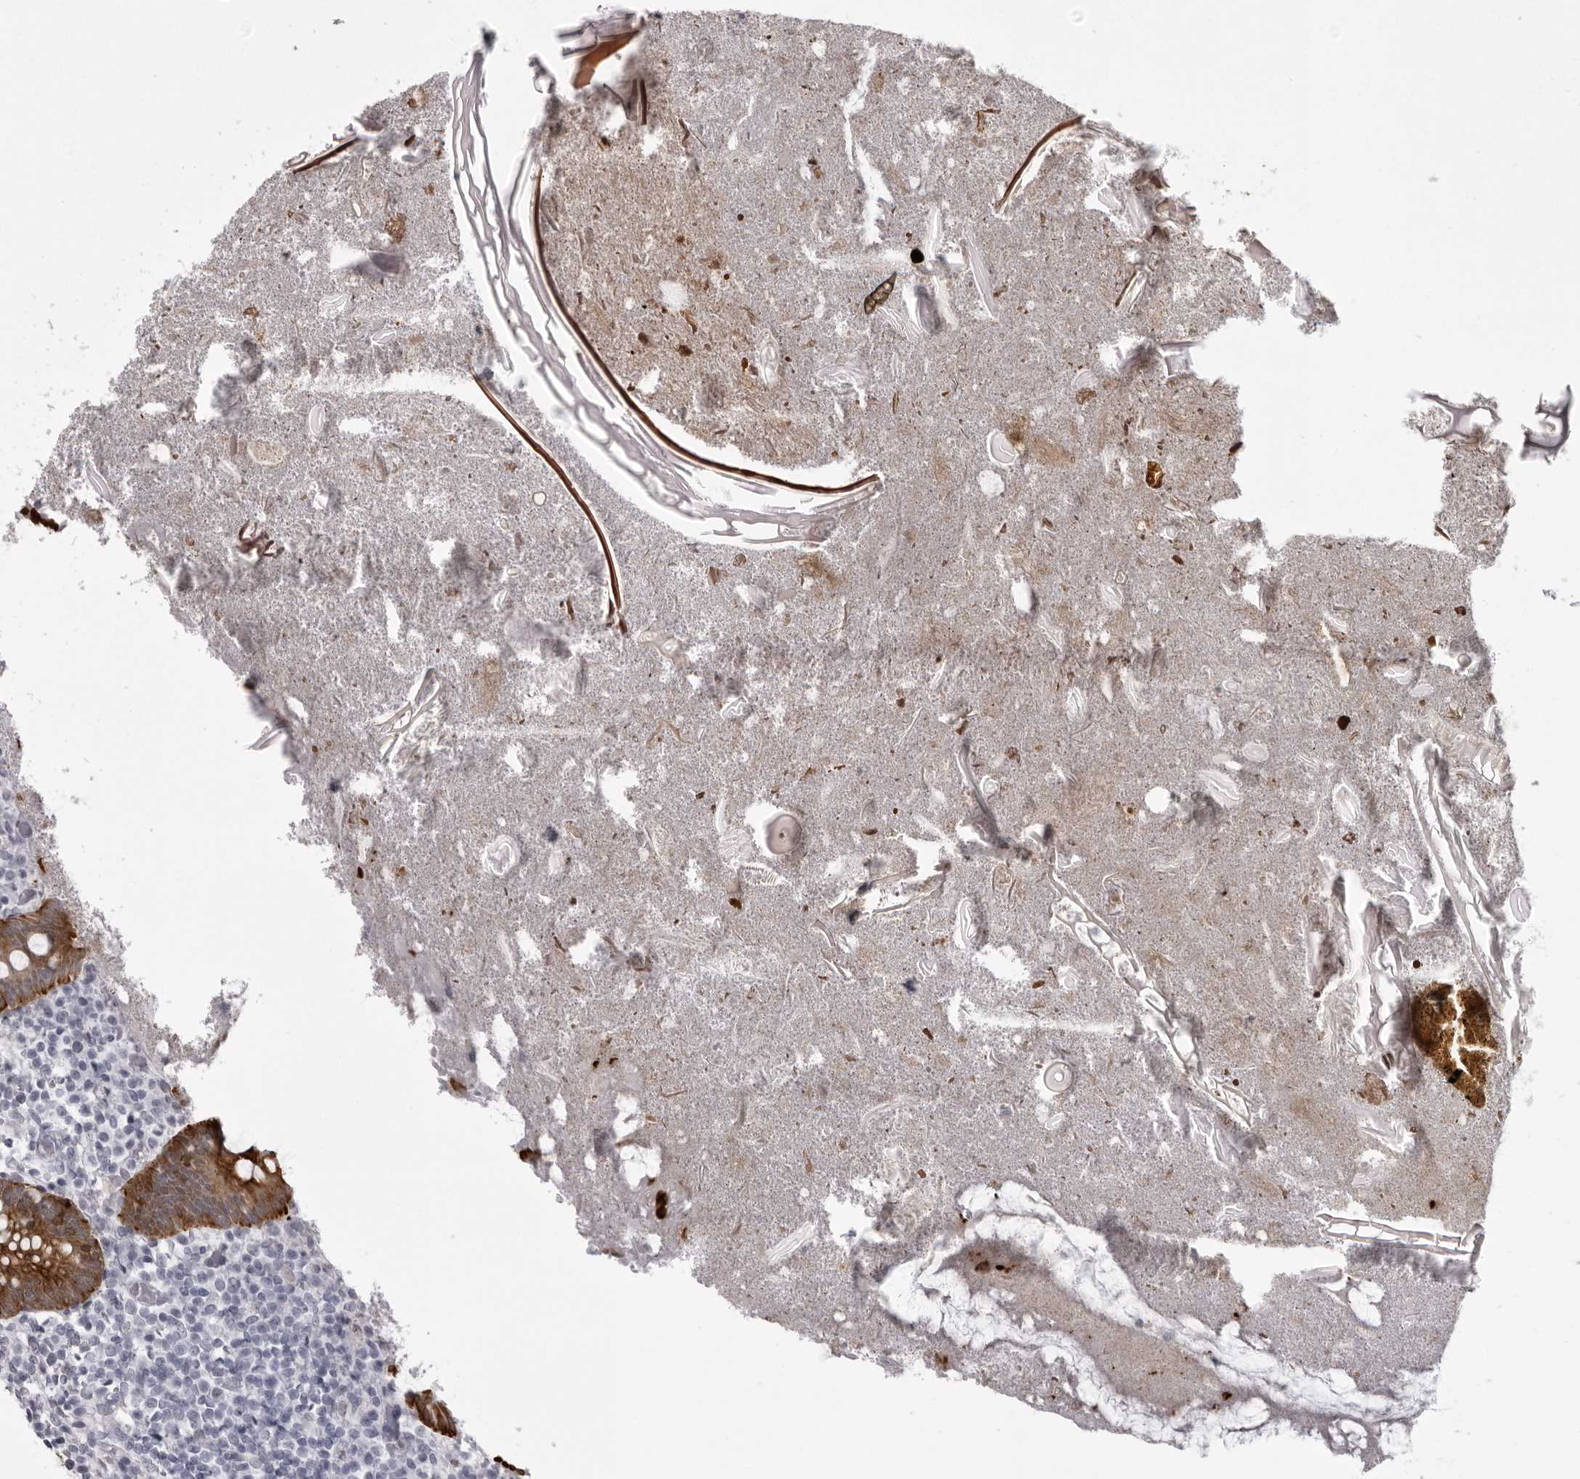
{"staining": {"intensity": "strong", "quantity": ">75%", "location": "cytoplasmic/membranous"}, "tissue": "appendix", "cell_type": "Glandular cells", "image_type": "normal", "snomed": [{"axis": "morphology", "description": "Normal tissue, NOS"}, {"axis": "topography", "description": "Appendix"}], "caption": "Immunohistochemical staining of unremarkable human appendix reveals strong cytoplasmic/membranous protein staining in about >75% of glandular cells.", "gene": "UROD", "patient": {"sex": "female", "age": 17}}